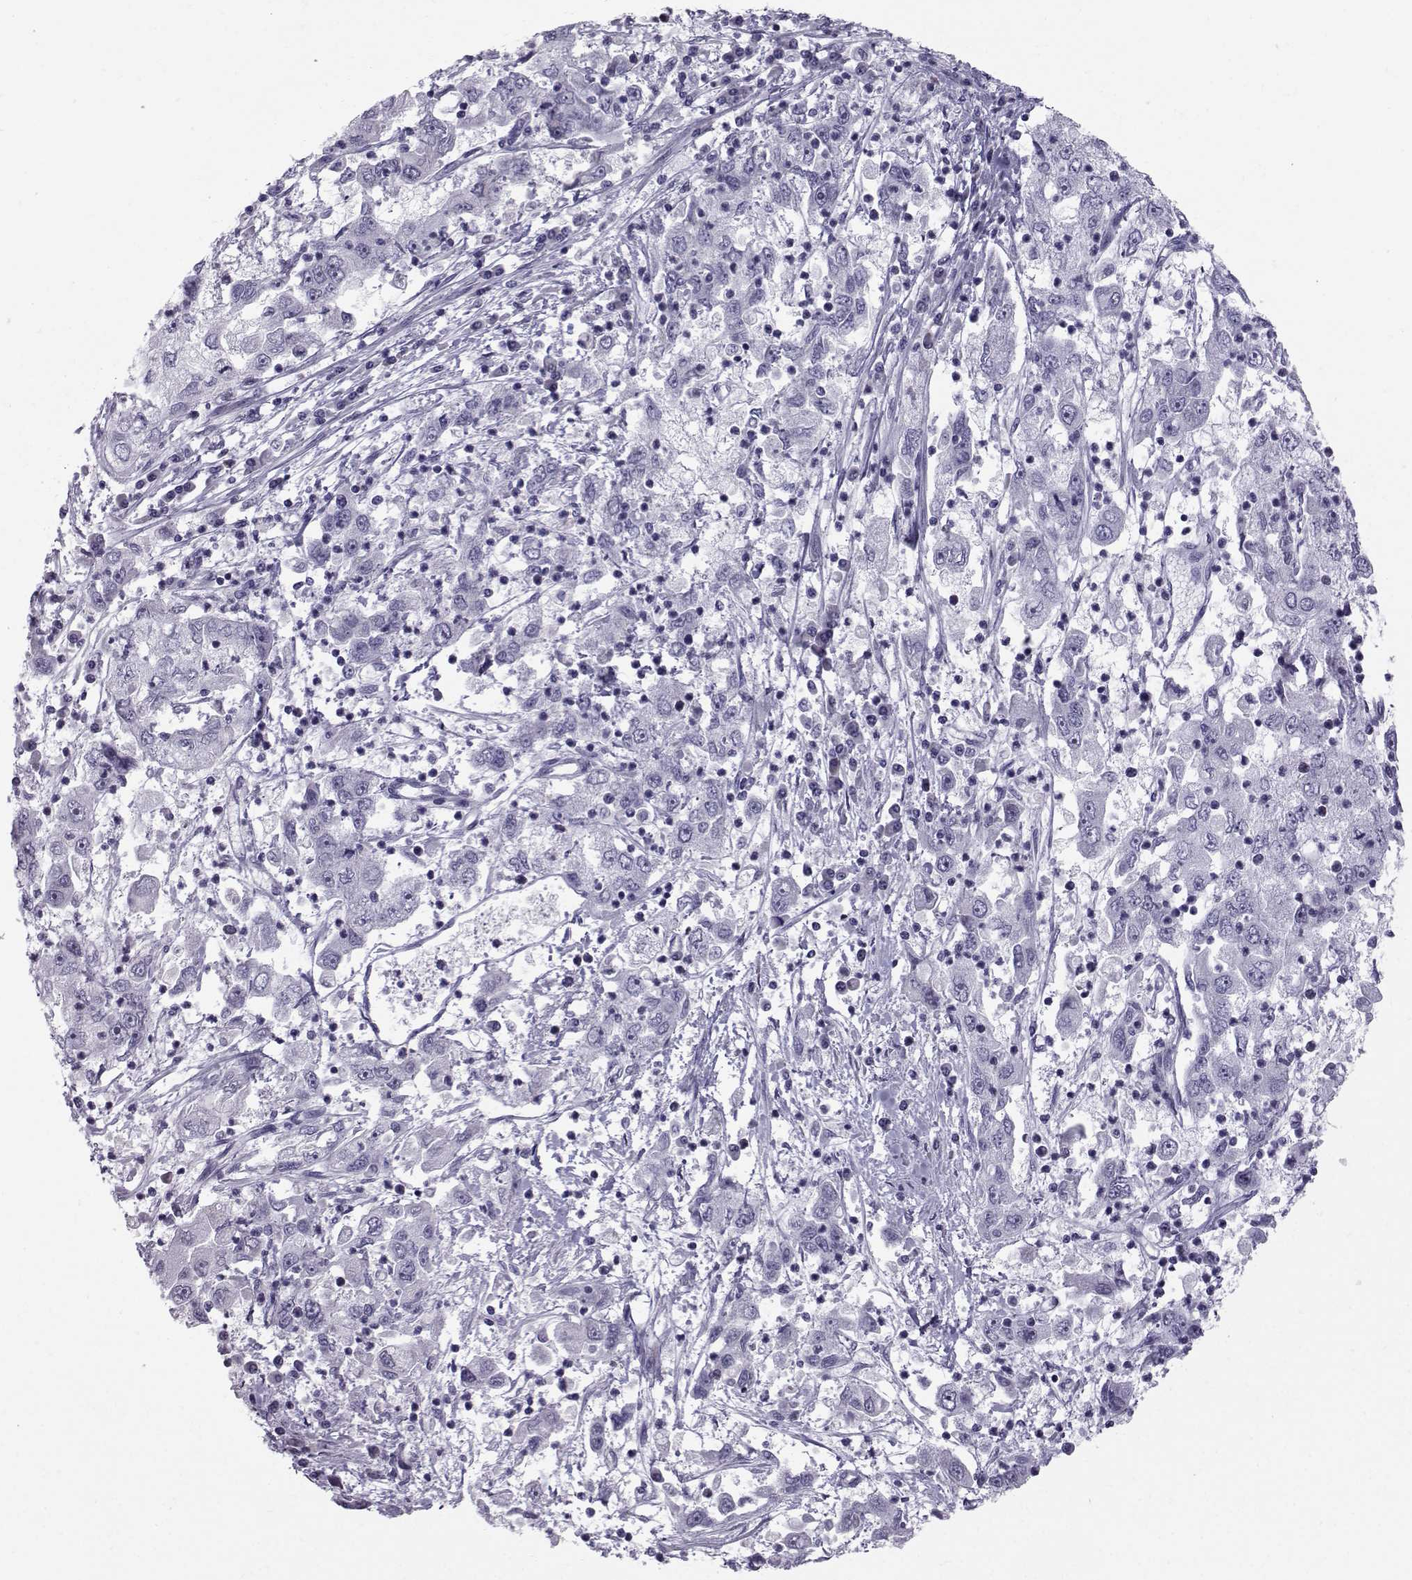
{"staining": {"intensity": "negative", "quantity": "none", "location": "none"}, "tissue": "cervical cancer", "cell_type": "Tumor cells", "image_type": "cancer", "snomed": [{"axis": "morphology", "description": "Squamous cell carcinoma, NOS"}, {"axis": "topography", "description": "Cervix"}], "caption": "Human cervical squamous cell carcinoma stained for a protein using immunohistochemistry (IHC) demonstrates no staining in tumor cells.", "gene": "DMRT3", "patient": {"sex": "female", "age": 36}}